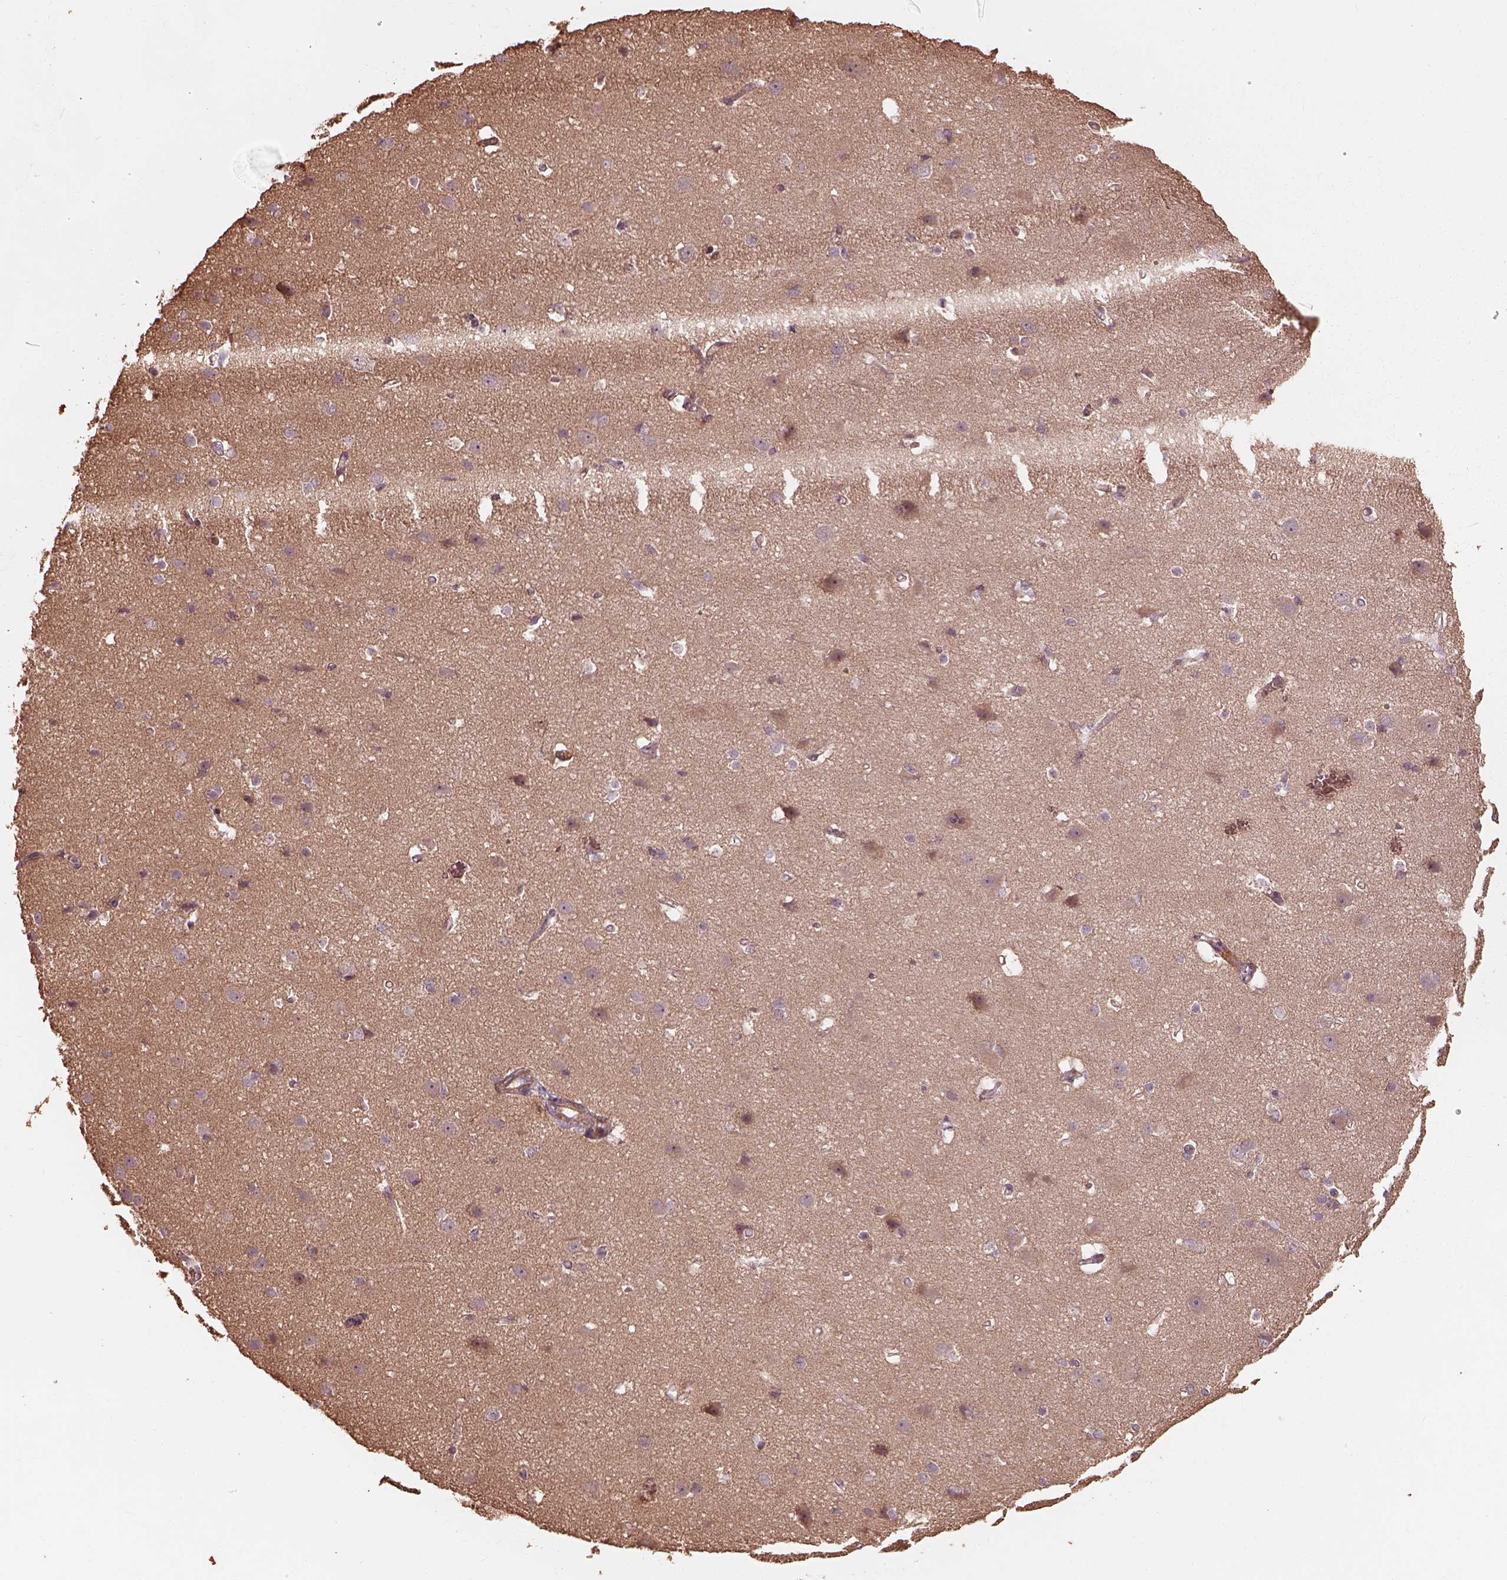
{"staining": {"intensity": "negative", "quantity": "none", "location": "none"}, "tissue": "cerebral cortex", "cell_type": "Endothelial cells", "image_type": "normal", "snomed": [{"axis": "morphology", "description": "Normal tissue, NOS"}, {"axis": "topography", "description": "Cerebral cortex"}], "caption": "A high-resolution micrograph shows IHC staining of unremarkable cerebral cortex, which demonstrates no significant positivity in endothelial cells. Brightfield microscopy of immunohistochemistry (IHC) stained with DAB (brown) and hematoxylin (blue), captured at high magnification.", "gene": "METTL4", "patient": {"sex": "male", "age": 37}}